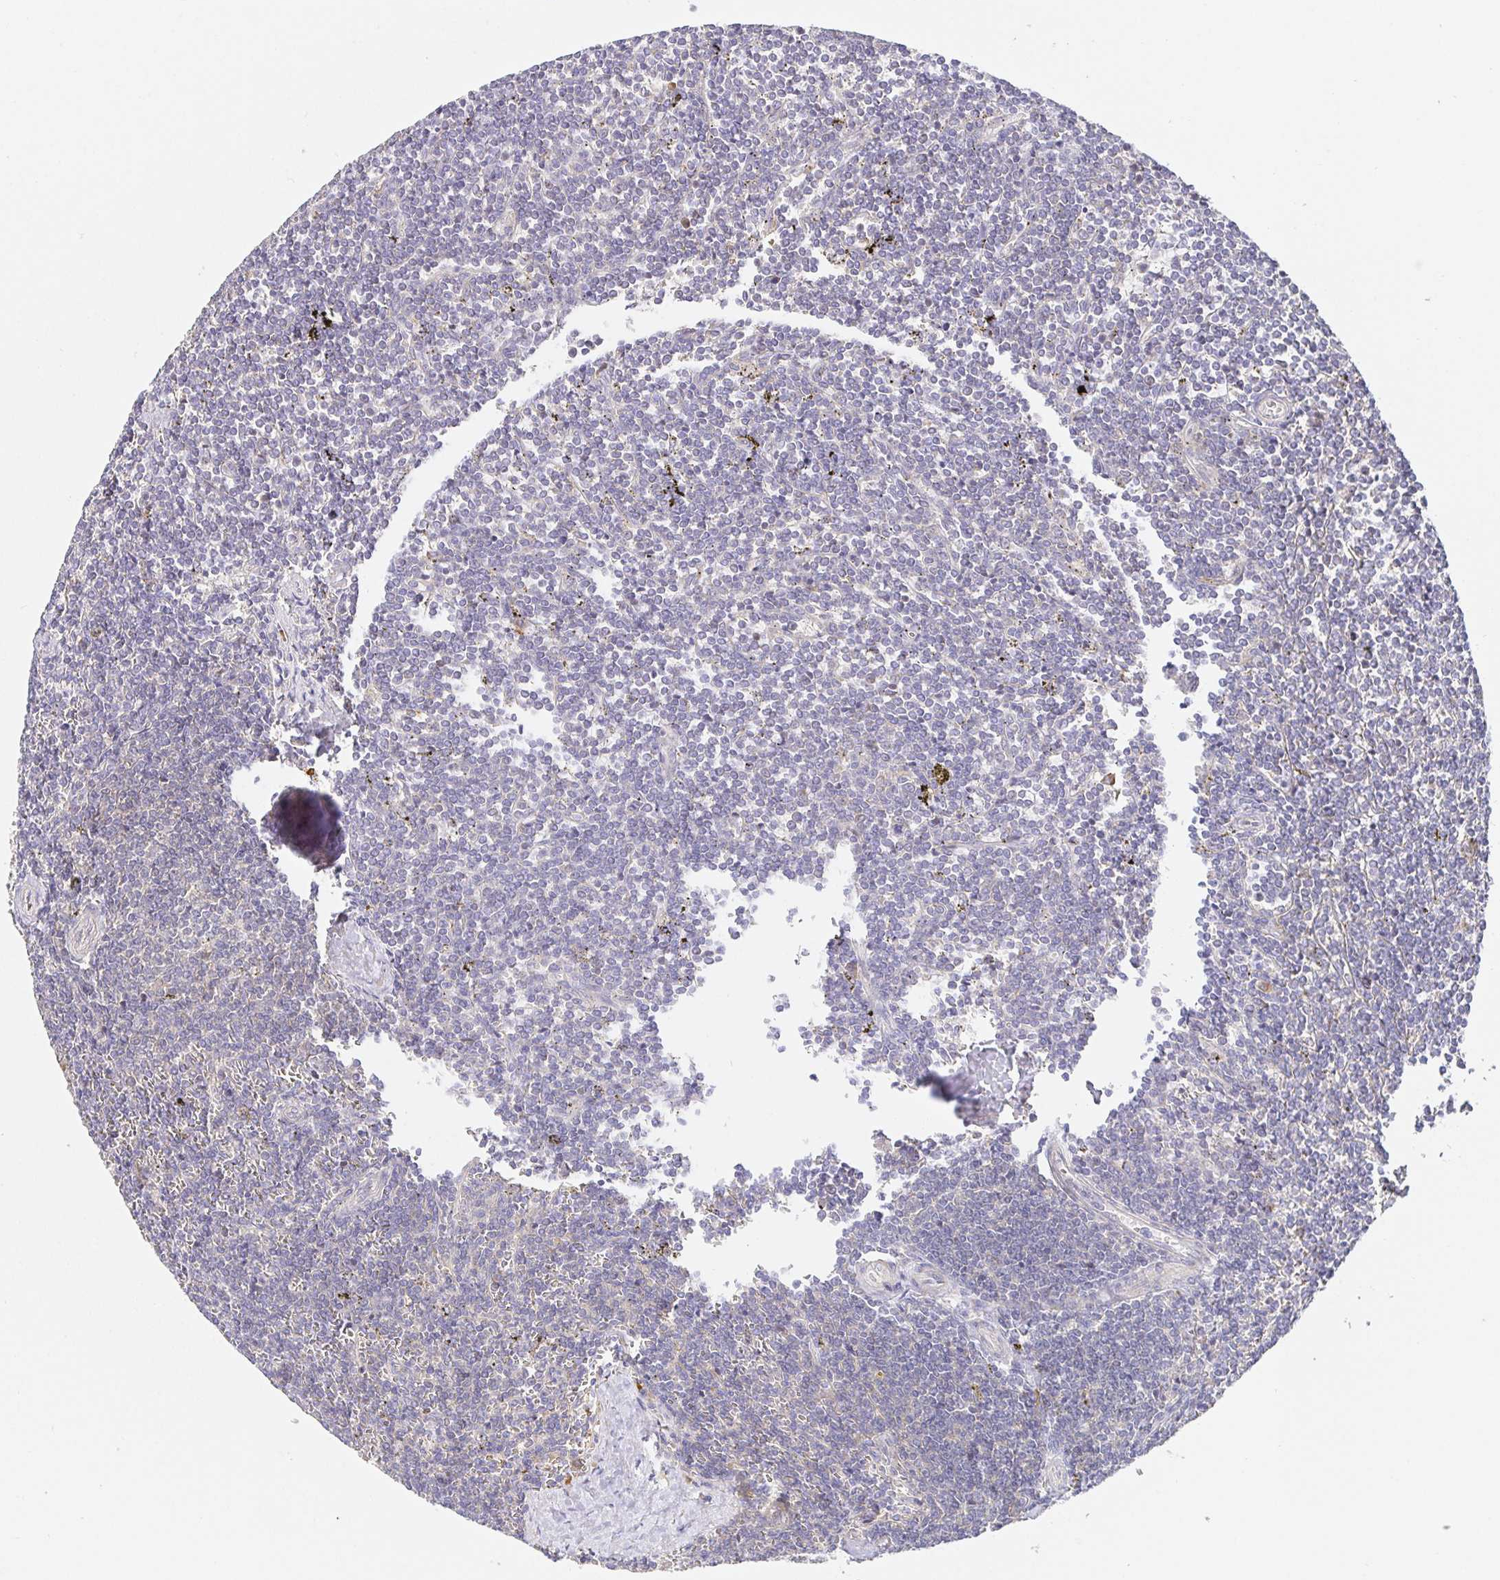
{"staining": {"intensity": "negative", "quantity": "none", "location": "none"}, "tissue": "lymphoma", "cell_type": "Tumor cells", "image_type": "cancer", "snomed": [{"axis": "morphology", "description": "Malignant lymphoma, non-Hodgkin's type, Low grade"}, {"axis": "topography", "description": "Spleen"}], "caption": "Immunohistochemistry (IHC) photomicrograph of neoplastic tissue: low-grade malignant lymphoma, non-Hodgkin's type stained with DAB (3,3'-diaminobenzidine) shows no significant protein staining in tumor cells.", "gene": "ZDHHC11", "patient": {"sex": "male", "age": 78}}